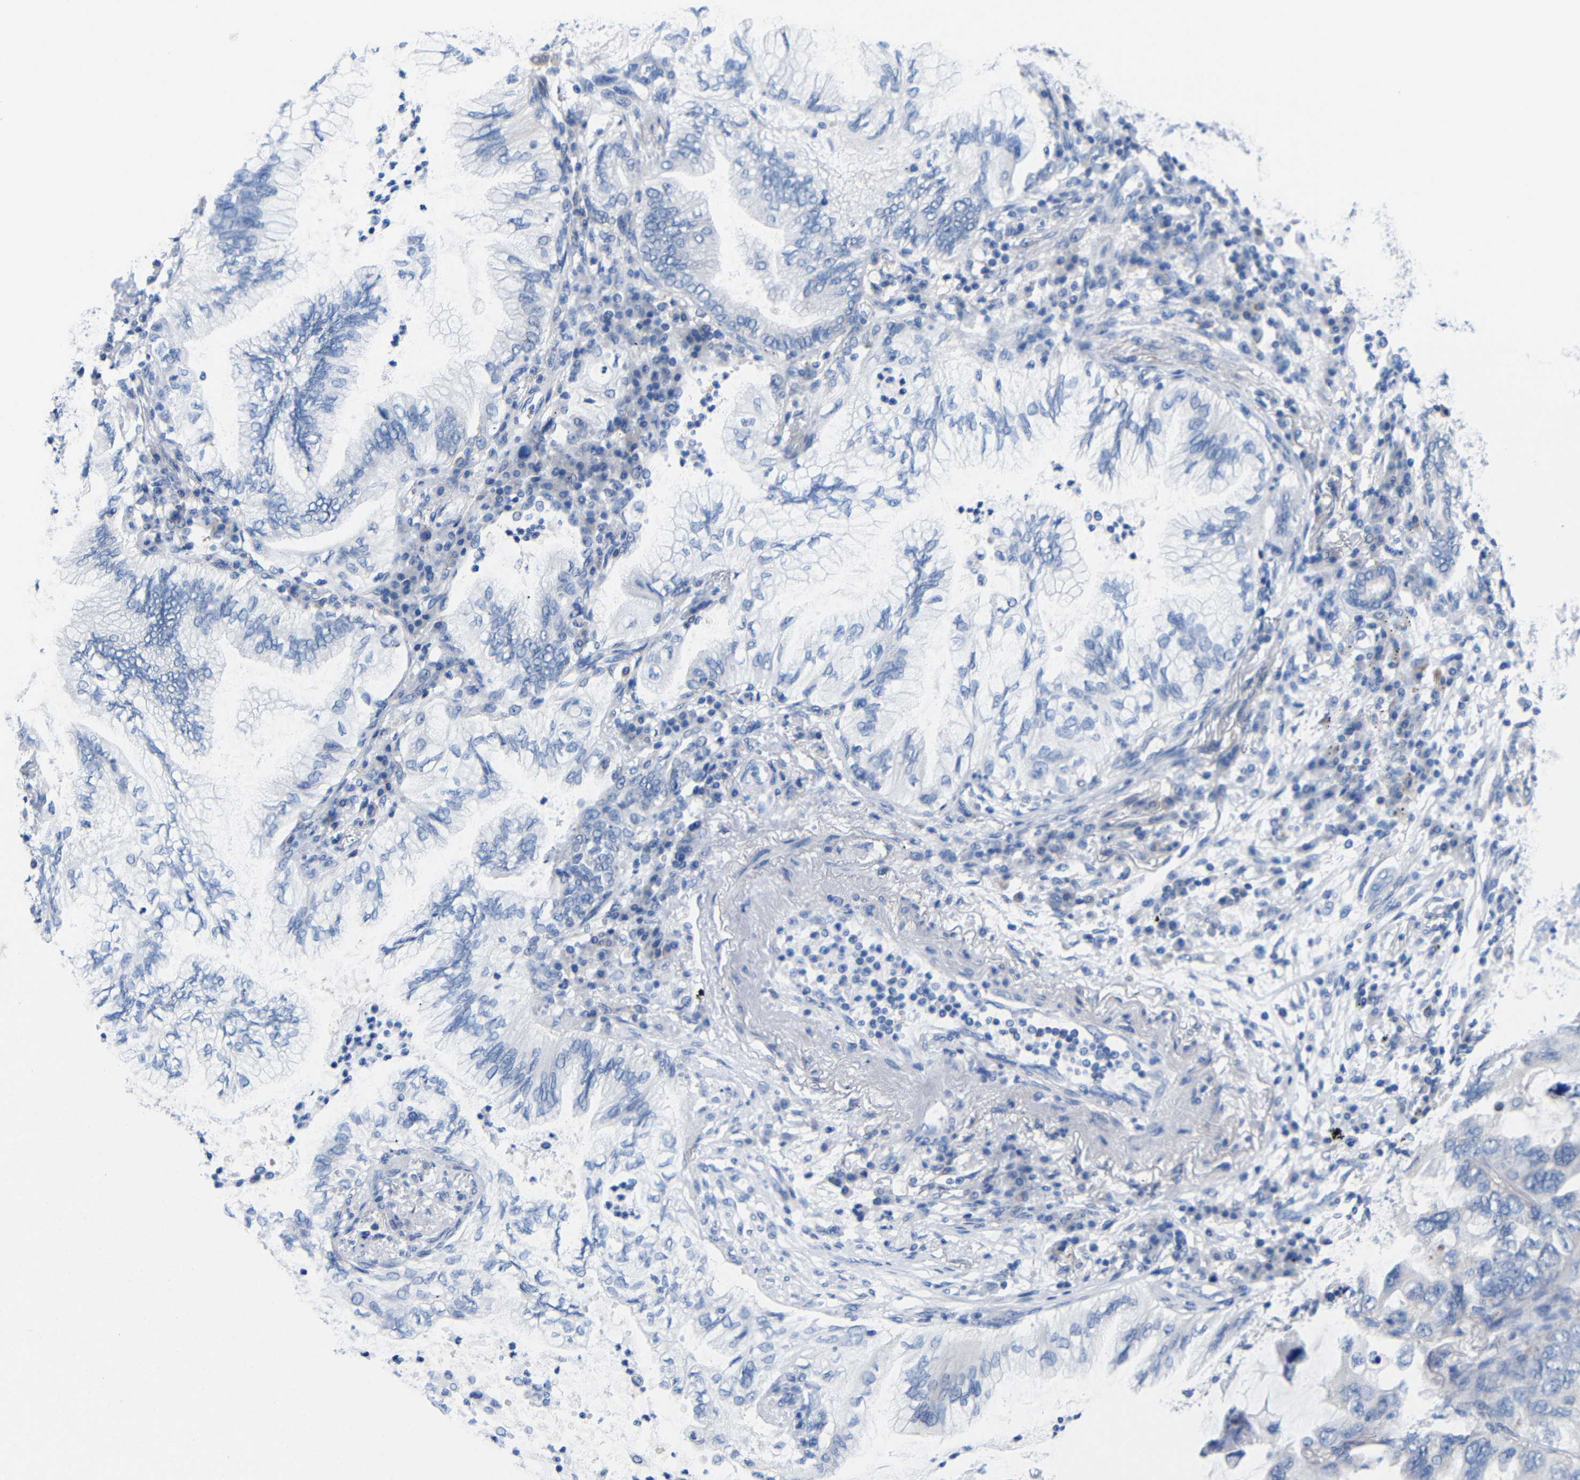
{"staining": {"intensity": "negative", "quantity": "none", "location": "none"}, "tissue": "lung cancer", "cell_type": "Tumor cells", "image_type": "cancer", "snomed": [{"axis": "morphology", "description": "Normal tissue, NOS"}, {"axis": "morphology", "description": "Adenocarcinoma, NOS"}, {"axis": "topography", "description": "Bronchus"}, {"axis": "topography", "description": "Lung"}], "caption": "A photomicrograph of human lung cancer is negative for staining in tumor cells.", "gene": "PEBP1", "patient": {"sex": "female", "age": 70}}